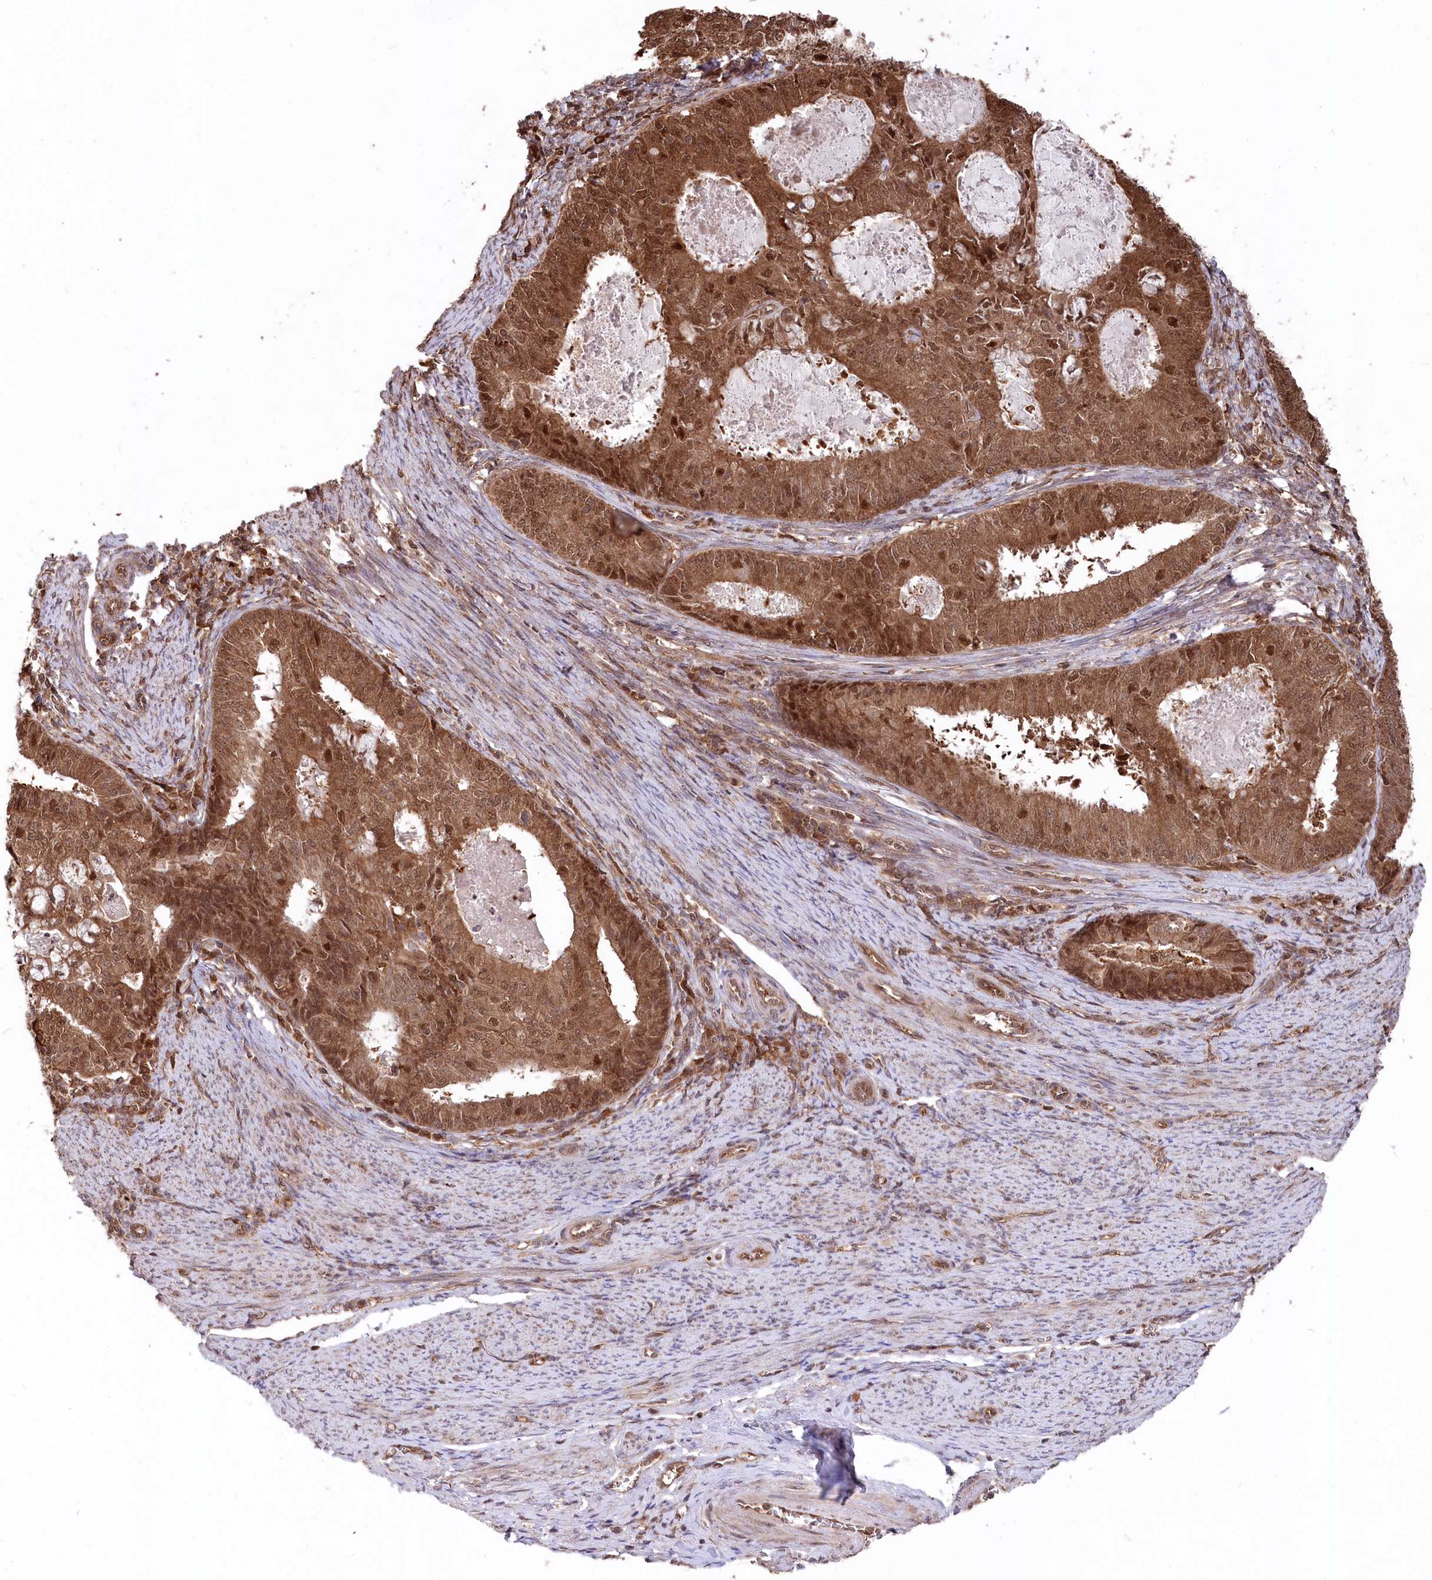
{"staining": {"intensity": "strong", "quantity": ">75%", "location": "cytoplasmic/membranous,nuclear"}, "tissue": "endometrial cancer", "cell_type": "Tumor cells", "image_type": "cancer", "snomed": [{"axis": "morphology", "description": "Adenocarcinoma, NOS"}, {"axis": "topography", "description": "Endometrium"}], "caption": "Endometrial cancer (adenocarcinoma) stained with a brown dye shows strong cytoplasmic/membranous and nuclear positive positivity in about >75% of tumor cells.", "gene": "PSMA1", "patient": {"sex": "female", "age": 57}}